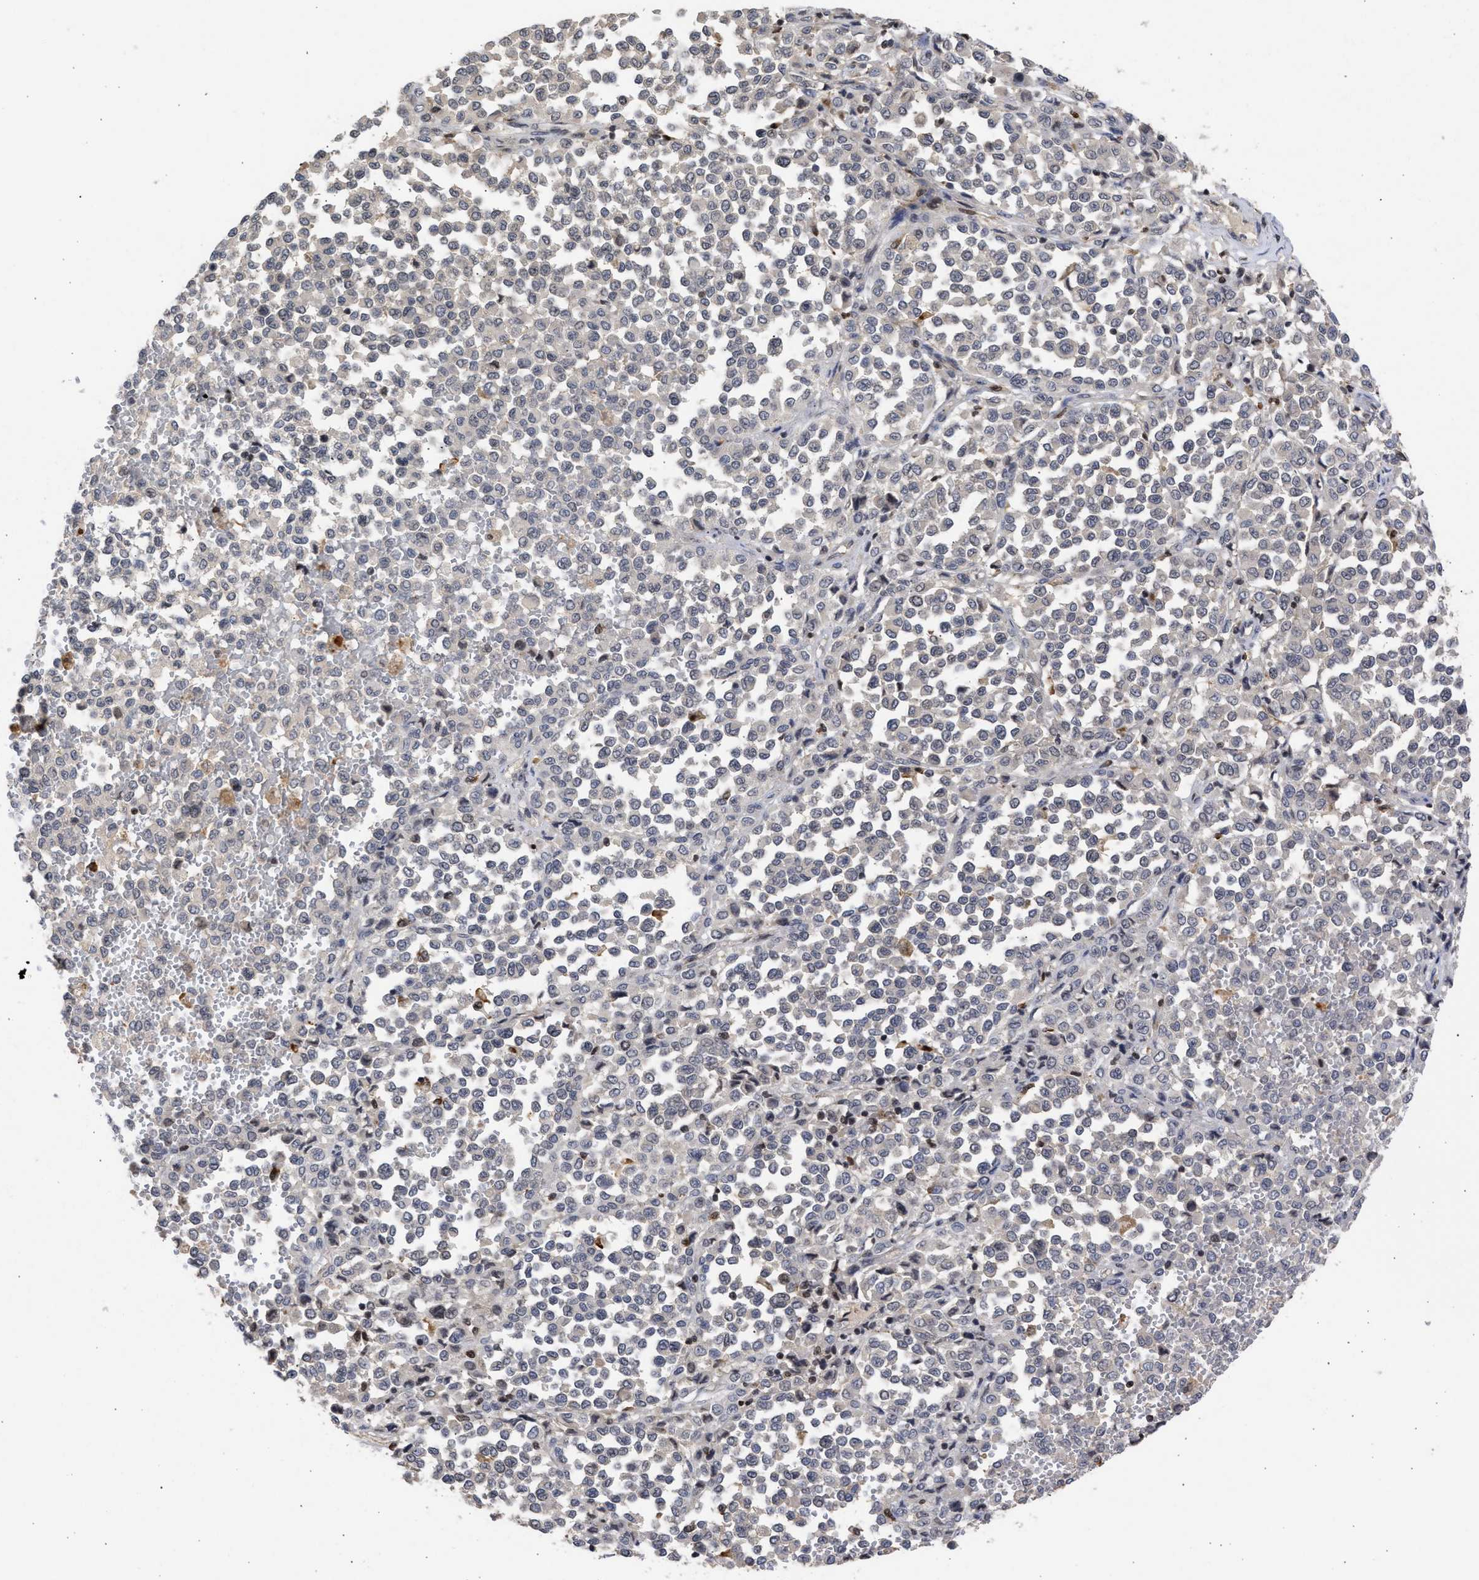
{"staining": {"intensity": "negative", "quantity": "none", "location": "none"}, "tissue": "melanoma", "cell_type": "Tumor cells", "image_type": "cancer", "snomed": [{"axis": "morphology", "description": "Malignant melanoma, Metastatic site"}, {"axis": "topography", "description": "Pancreas"}], "caption": "High magnification brightfield microscopy of melanoma stained with DAB (brown) and counterstained with hematoxylin (blue): tumor cells show no significant positivity.", "gene": "ENSG00000142539", "patient": {"sex": "female", "age": 30}}